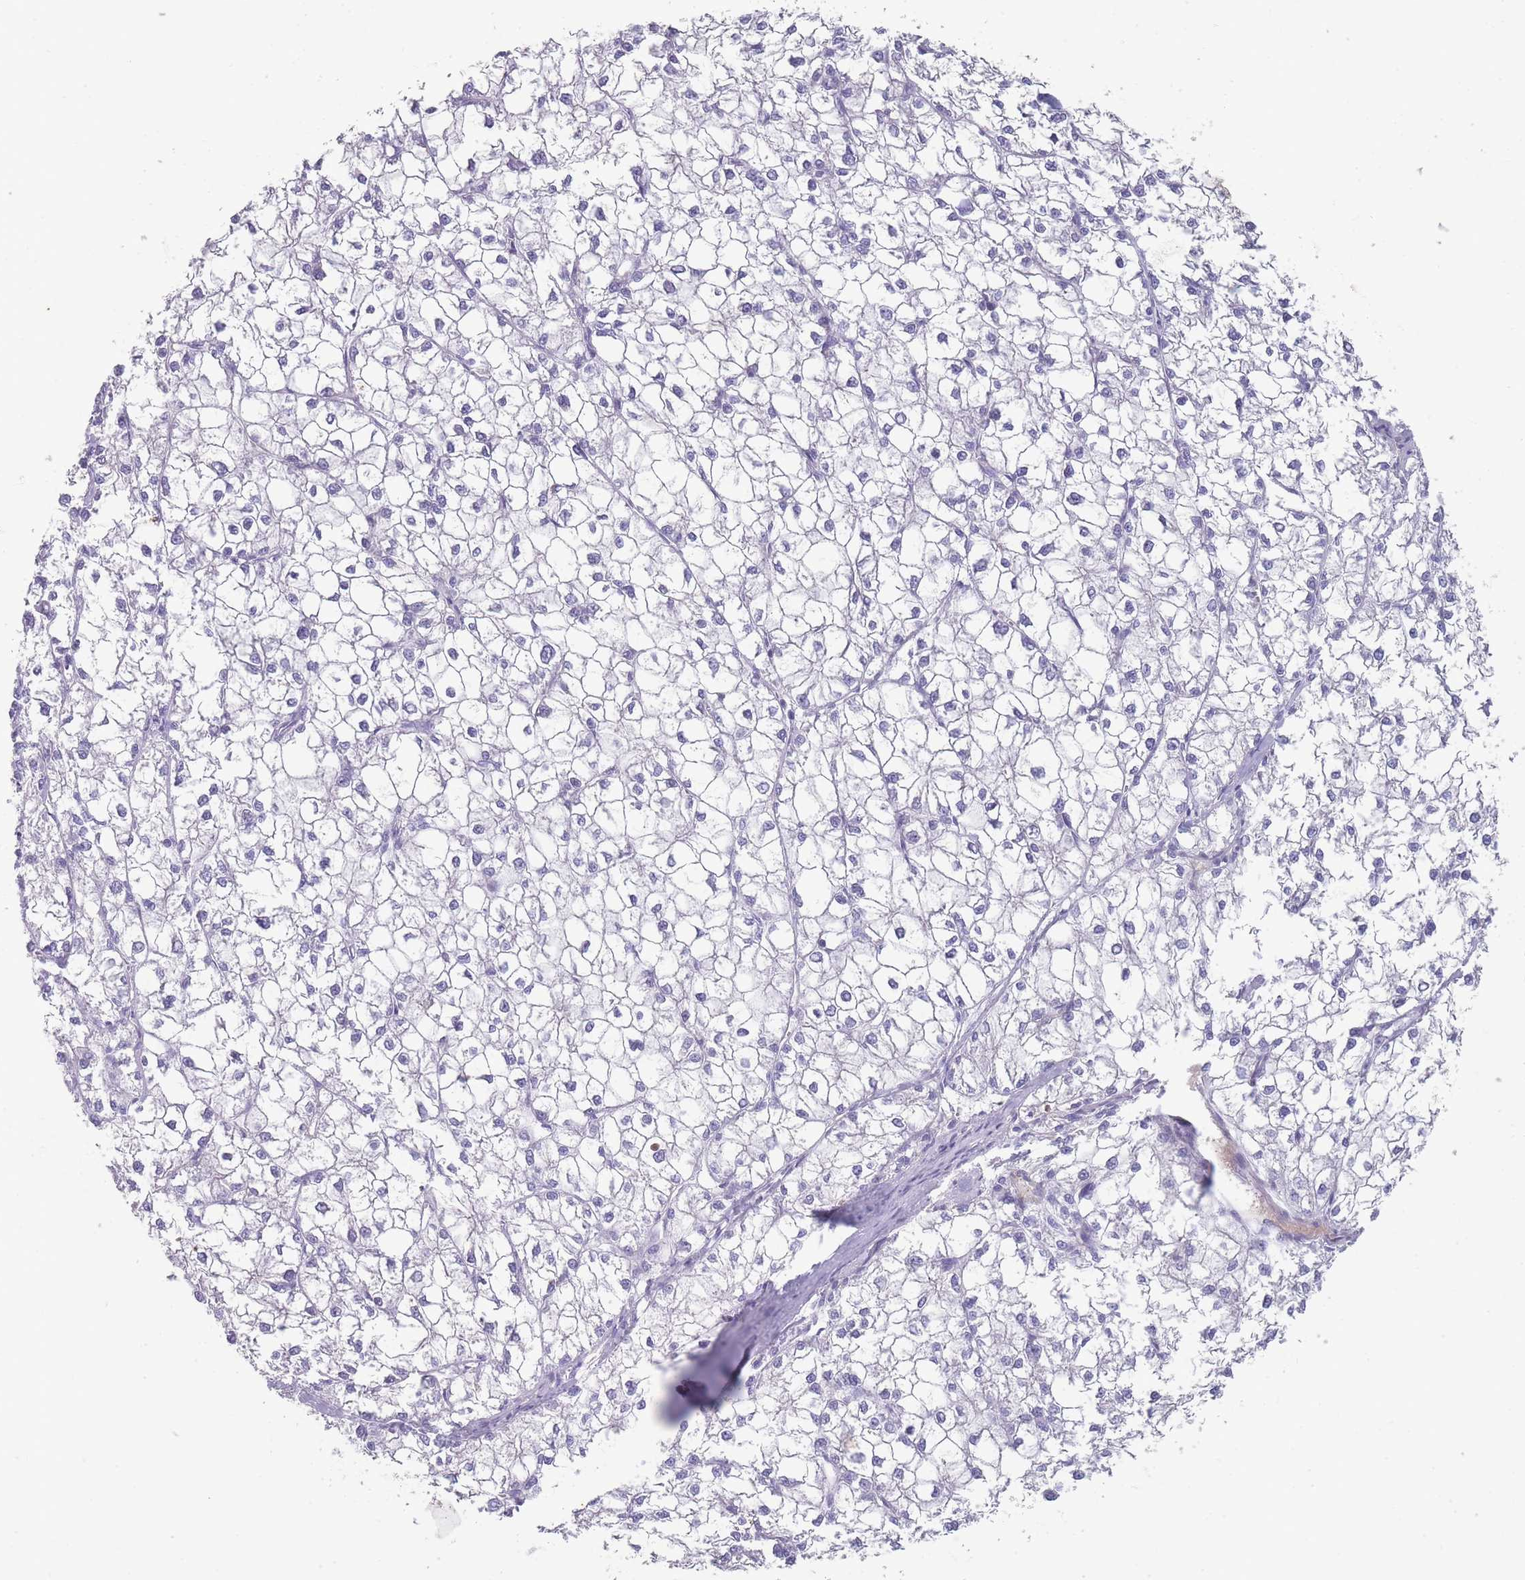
{"staining": {"intensity": "negative", "quantity": "none", "location": "none"}, "tissue": "liver cancer", "cell_type": "Tumor cells", "image_type": "cancer", "snomed": [{"axis": "morphology", "description": "Carcinoma, Hepatocellular, NOS"}, {"axis": "topography", "description": "Liver"}], "caption": "A histopathology image of liver cancer (hepatocellular carcinoma) stained for a protein demonstrates no brown staining in tumor cells. (Brightfield microscopy of DAB (3,3'-diaminobenzidine) immunohistochemistry (IHC) at high magnification).", "gene": "MRPS14", "patient": {"sex": "female", "age": 43}}